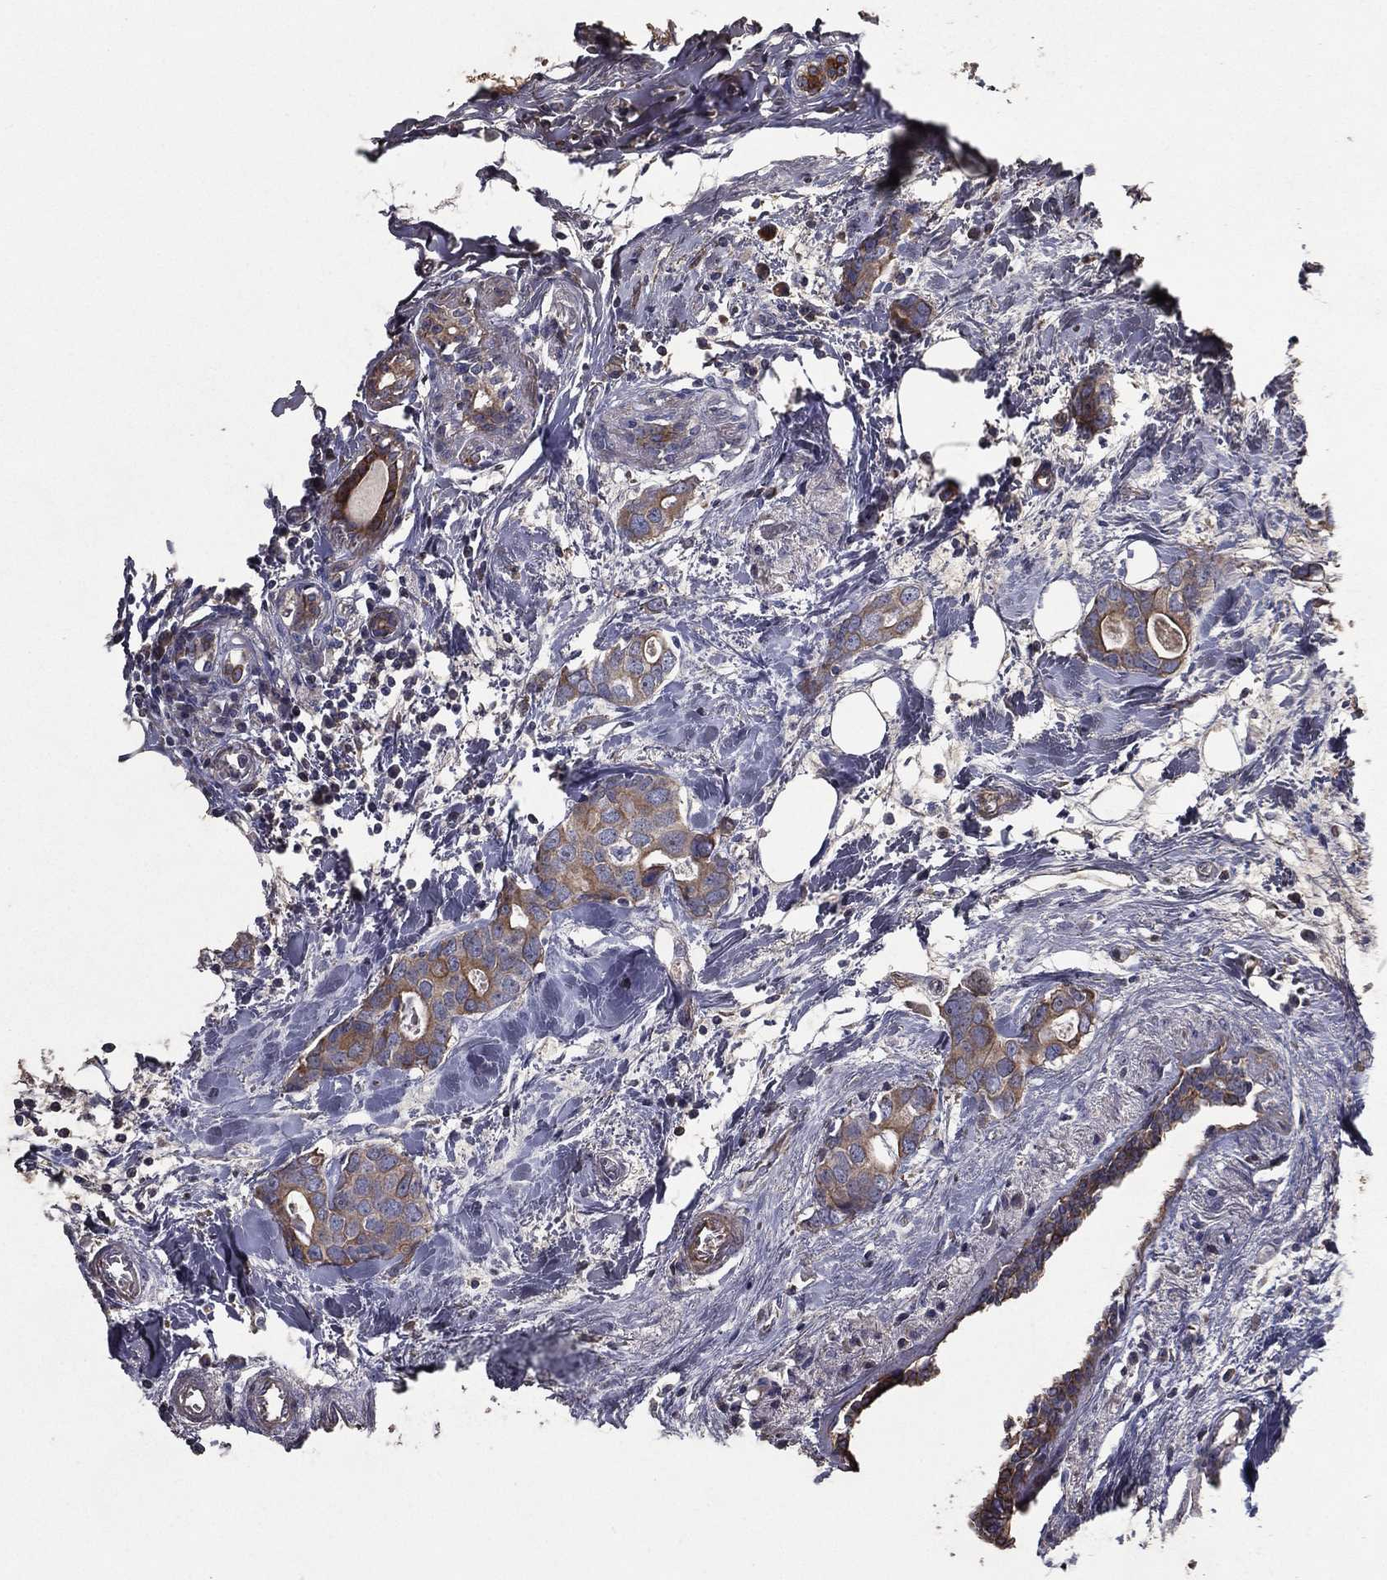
{"staining": {"intensity": "weak", "quantity": "<25%", "location": "cytoplasmic/membranous"}, "tissue": "breast cancer", "cell_type": "Tumor cells", "image_type": "cancer", "snomed": [{"axis": "morphology", "description": "Duct carcinoma"}, {"axis": "topography", "description": "Breast"}], "caption": "Immunohistochemistry photomicrograph of neoplastic tissue: human breast cancer stained with DAB exhibits no significant protein positivity in tumor cells.", "gene": "EFNA1", "patient": {"sex": "female", "age": 83}}